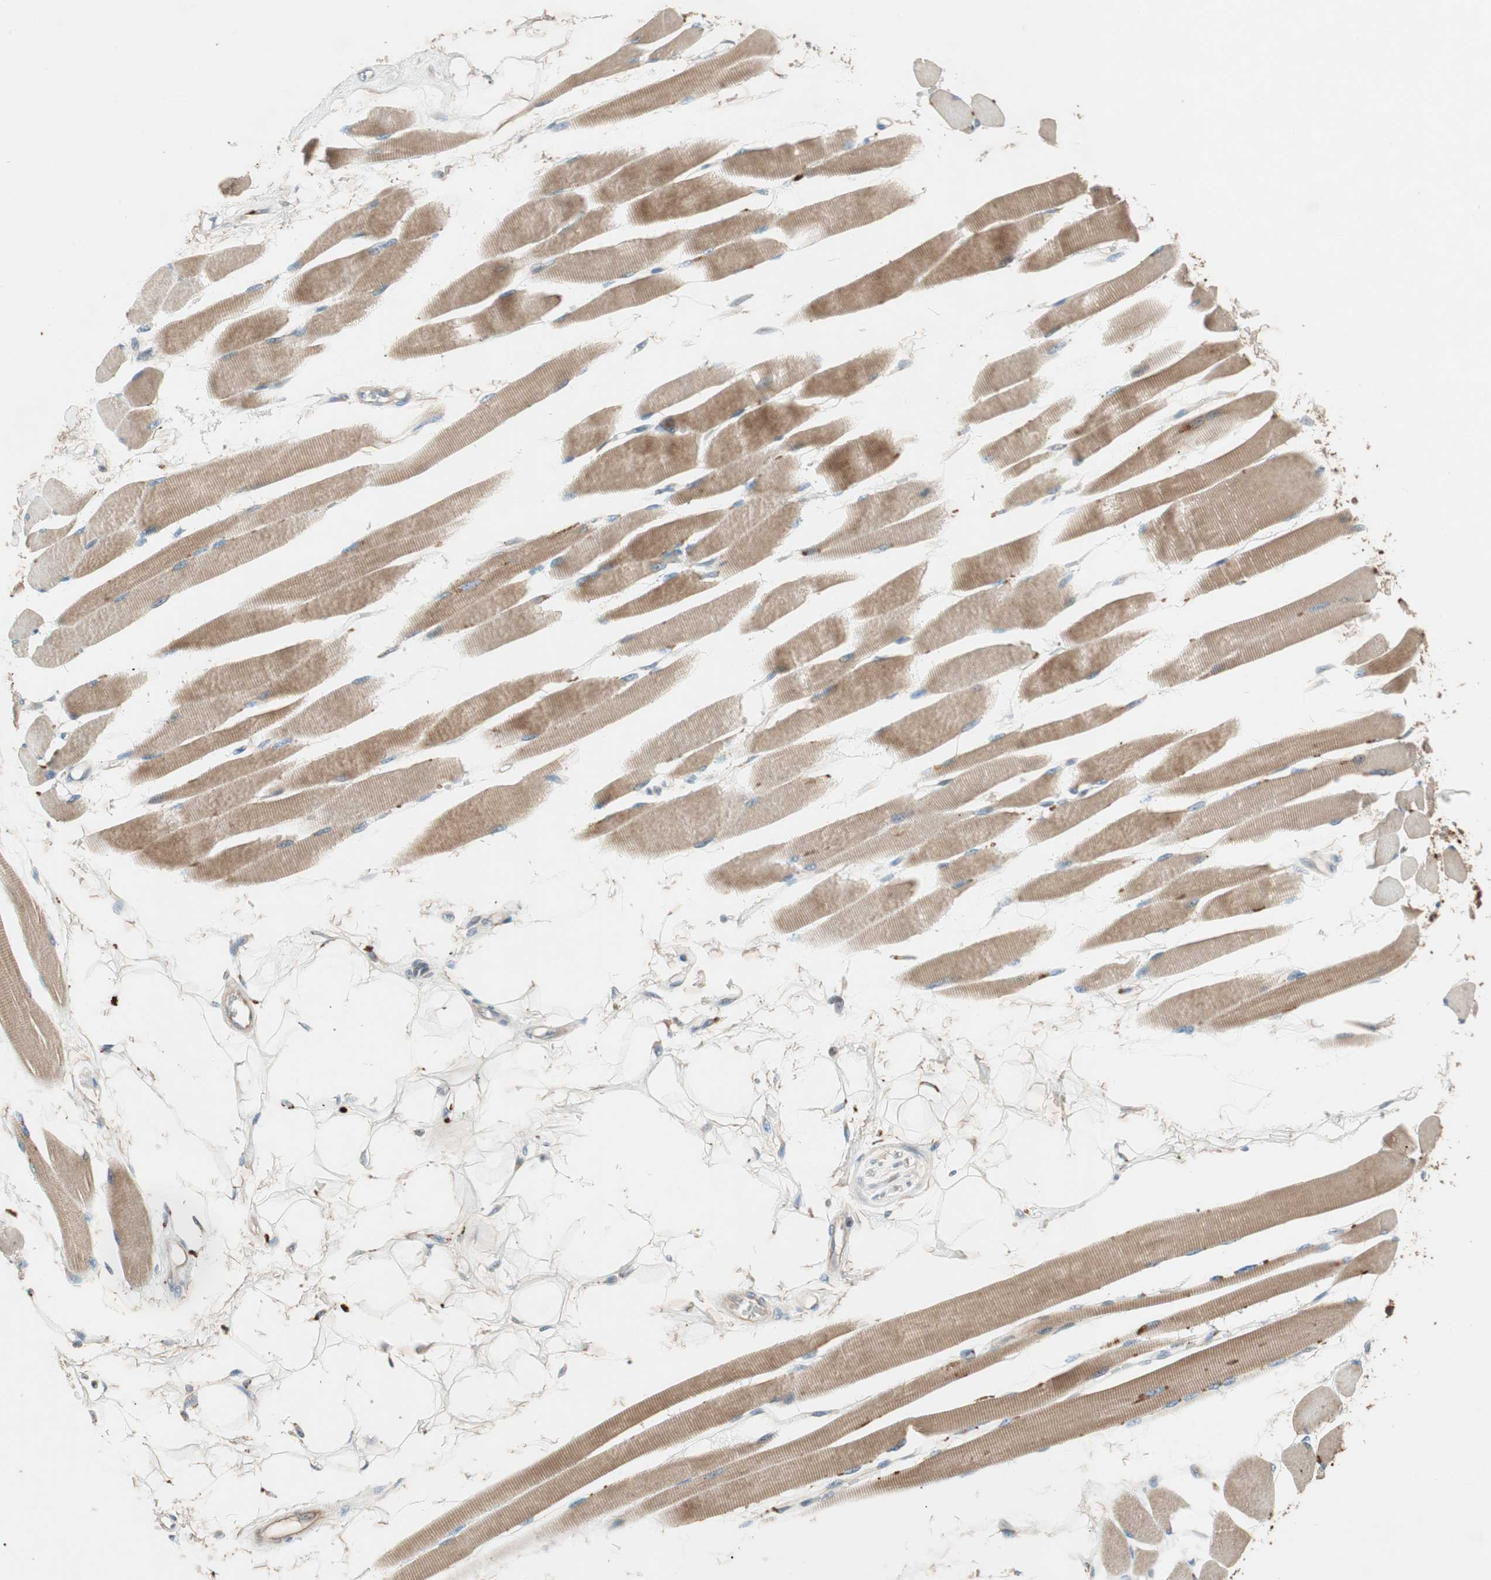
{"staining": {"intensity": "moderate", "quantity": ">75%", "location": "cytoplasmic/membranous"}, "tissue": "skeletal muscle", "cell_type": "Myocytes", "image_type": "normal", "snomed": [{"axis": "morphology", "description": "Normal tissue, NOS"}, {"axis": "topography", "description": "Skeletal muscle"}, {"axis": "topography", "description": "Peripheral nerve tissue"}], "caption": "Immunohistochemistry (IHC) of normal skeletal muscle reveals medium levels of moderate cytoplasmic/membranous positivity in about >75% of myocytes.", "gene": "APOO", "patient": {"sex": "female", "age": 84}}